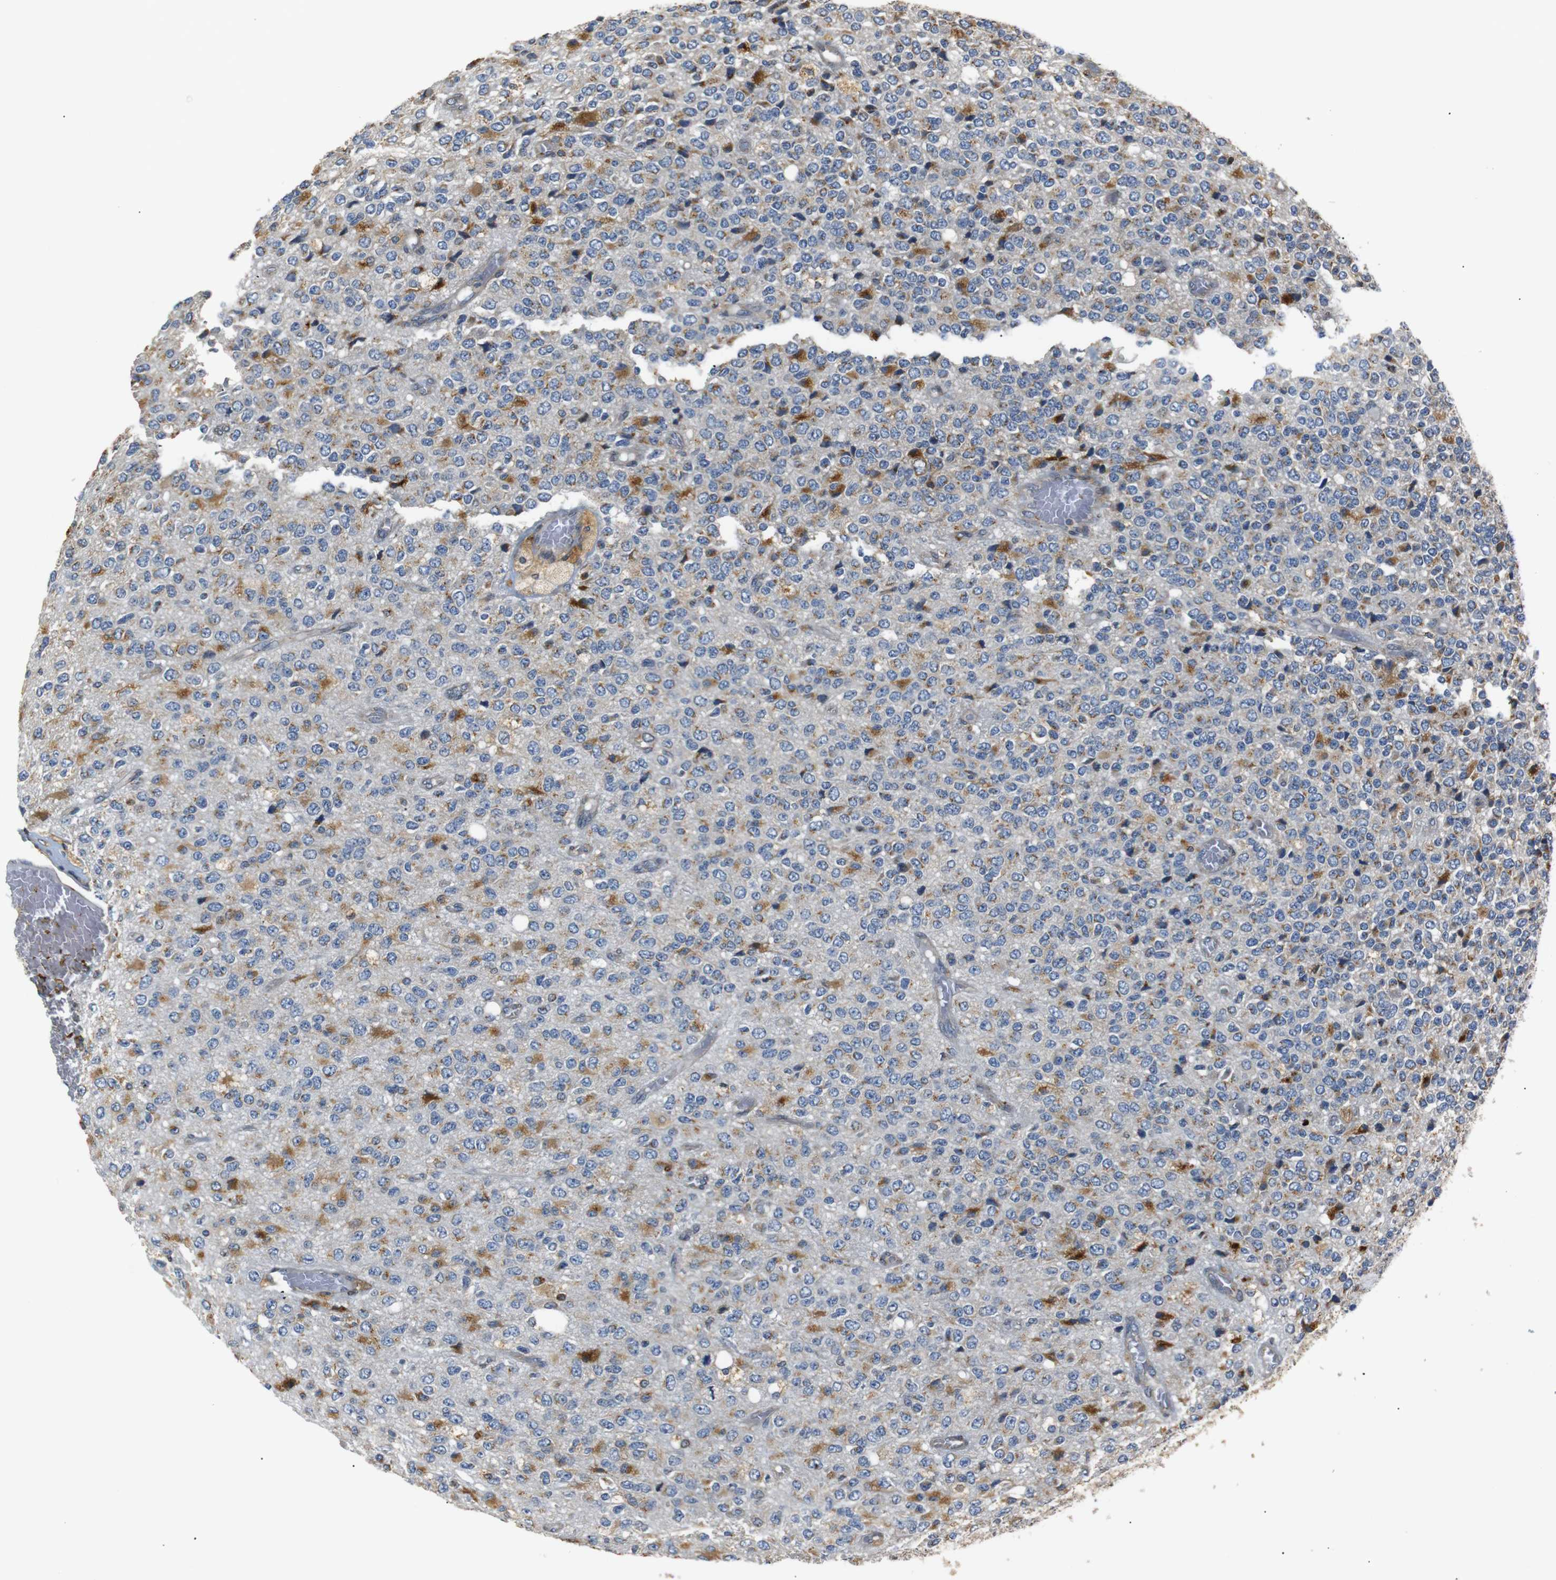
{"staining": {"intensity": "moderate", "quantity": "25%-75%", "location": "cytoplasmic/membranous"}, "tissue": "glioma", "cell_type": "Tumor cells", "image_type": "cancer", "snomed": [{"axis": "morphology", "description": "Glioma, malignant, High grade"}, {"axis": "topography", "description": "pancreas cauda"}], "caption": "Tumor cells demonstrate medium levels of moderate cytoplasmic/membranous staining in approximately 25%-75% of cells in malignant glioma (high-grade).", "gene": "TMED2", "patient": {"sex": "male", "age": 60}}